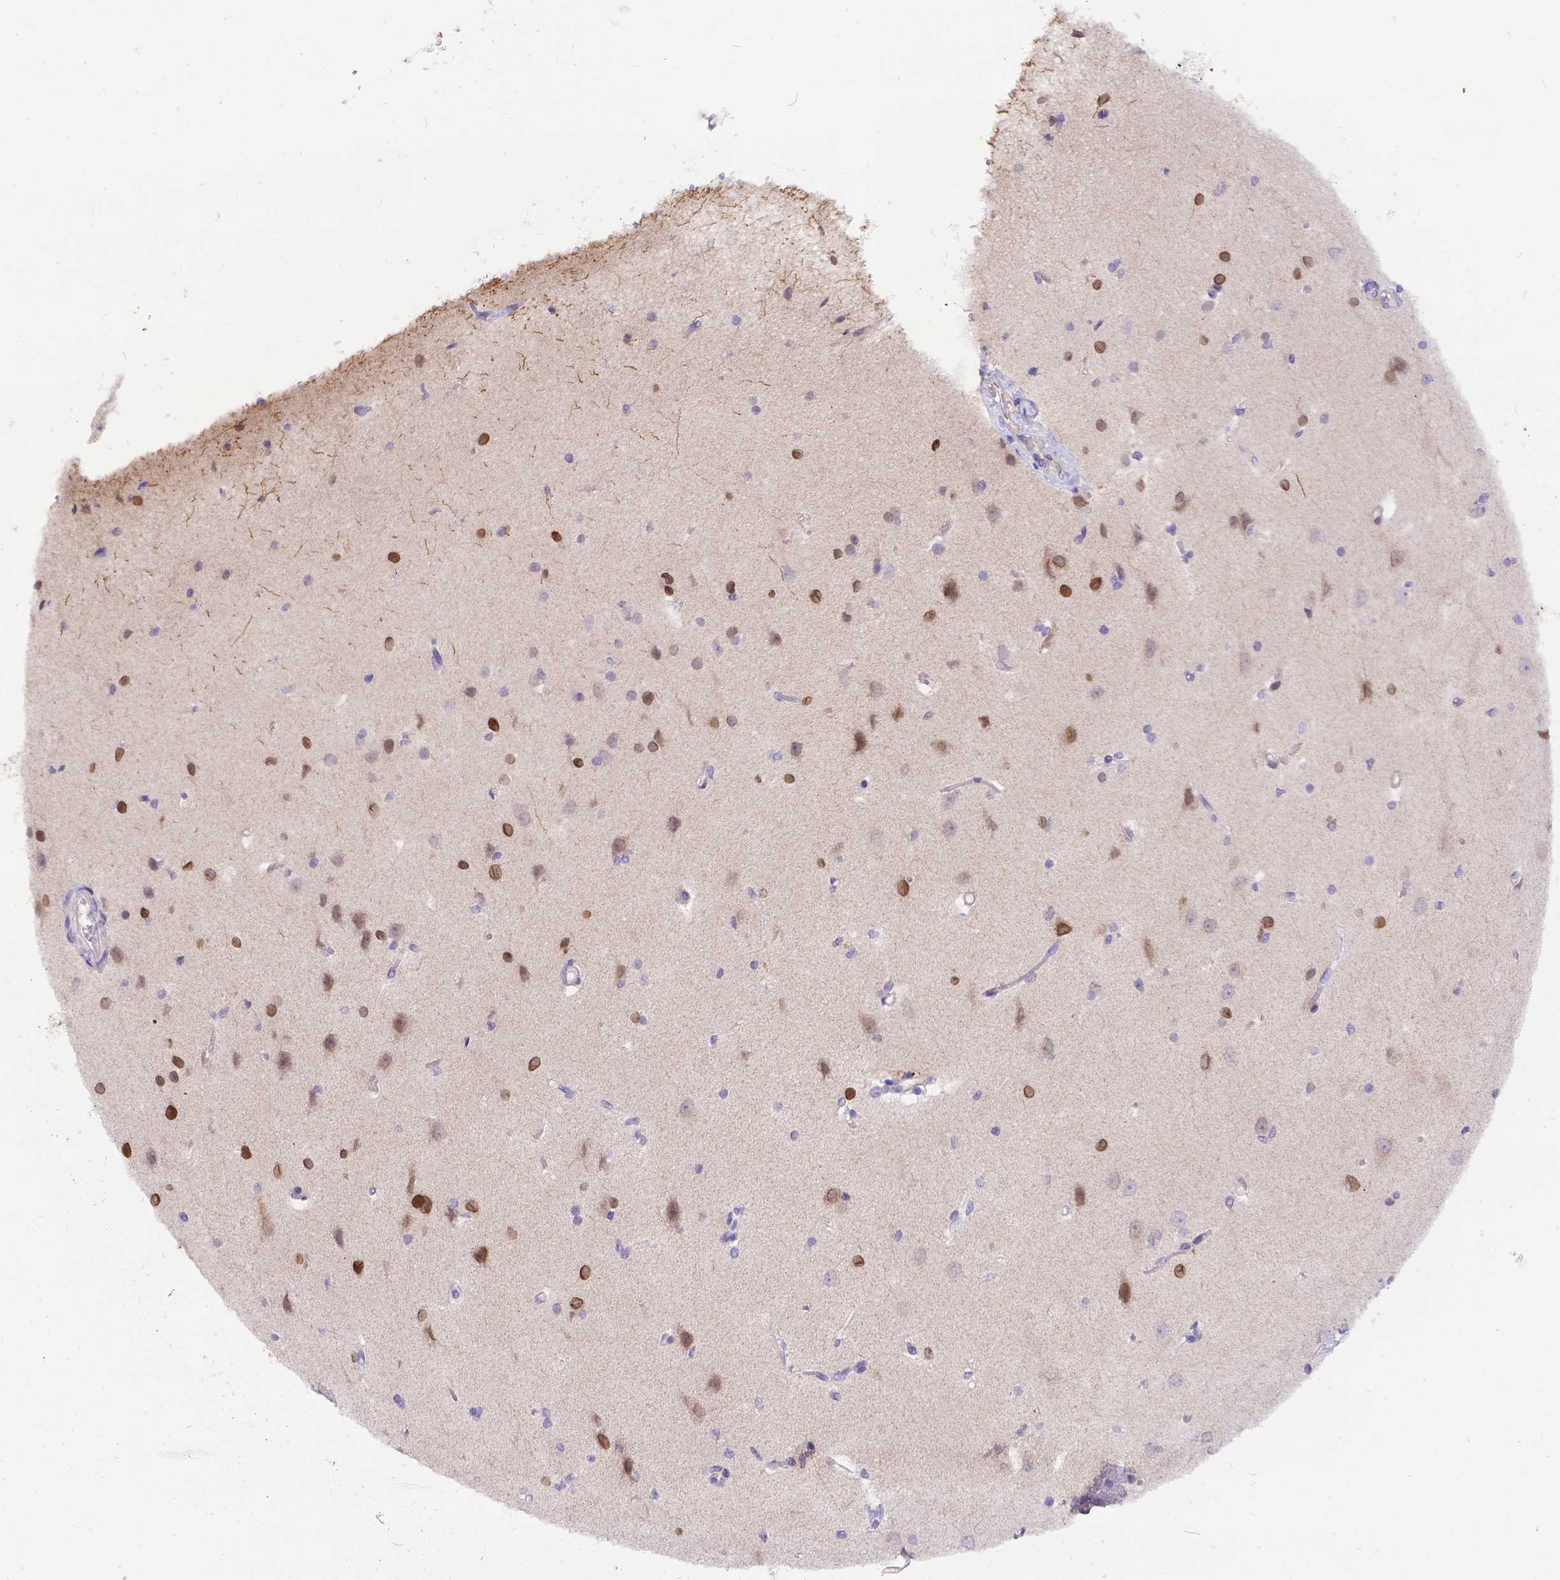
{"staining": {"intensity": "negative", "quantity": "none", "location": "none"}, "tissue": "cerebral cortex", "cell_type": "Endothelial cells", "image_type": "normal", "snomed": [{"axis": "morphology", "description": "Normal tissue, NOS"}, {"axis": "topography", "description": "Cerebral cortex"}], "caption": "Cerebral cortex was stained to show a protein in brown. There is no significant expression in endothelial cells. (Stains: DAB IHC with hematoxylin counter stain, Microscopy: brightfield microscopy at high magnification).", "gene": "DLEC1", "patient": {"sex": "male", "age": 37}}